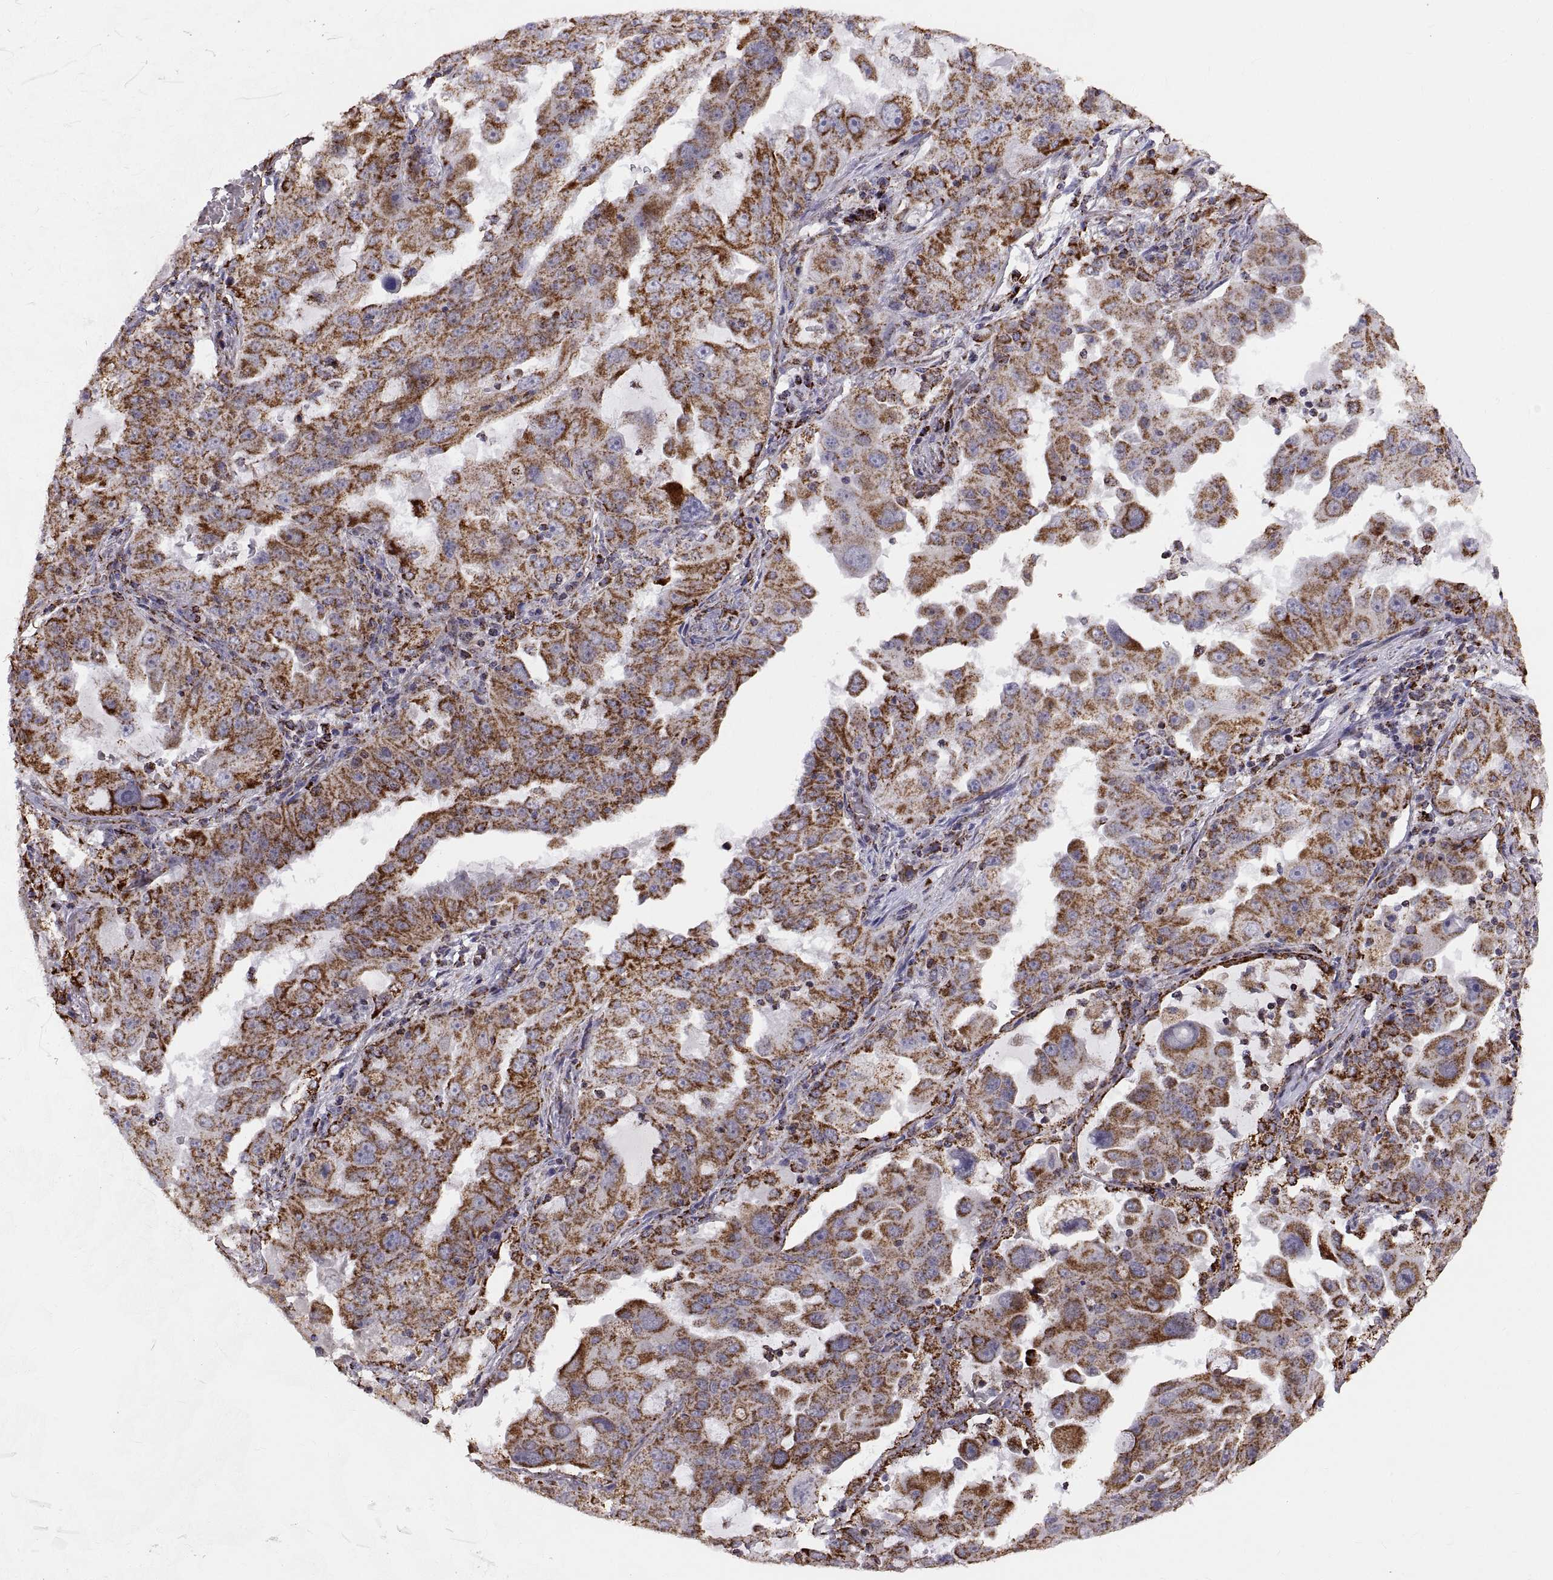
{"staining": {"intensity": "strong", "quantity": ">75%", "location": "cytoplasmic/membranous"}, "tissue": "lung cancer", "cell_type": "Tumor cells", "image_type": "cancer", "snomed": [{"axis": "morphology", "description": "Adenocarcinoma, NOS"}, {"axis": "topography", "description": "Lung"}], "caption": "The histopathology image exhibits a brown stain indicating the presence of a protein in the cytoplasmic/membranous of tumor cells in lung adenocarcinoma.", "gene": "ARSD", "patient": {"sex": "female", "age": 61}}